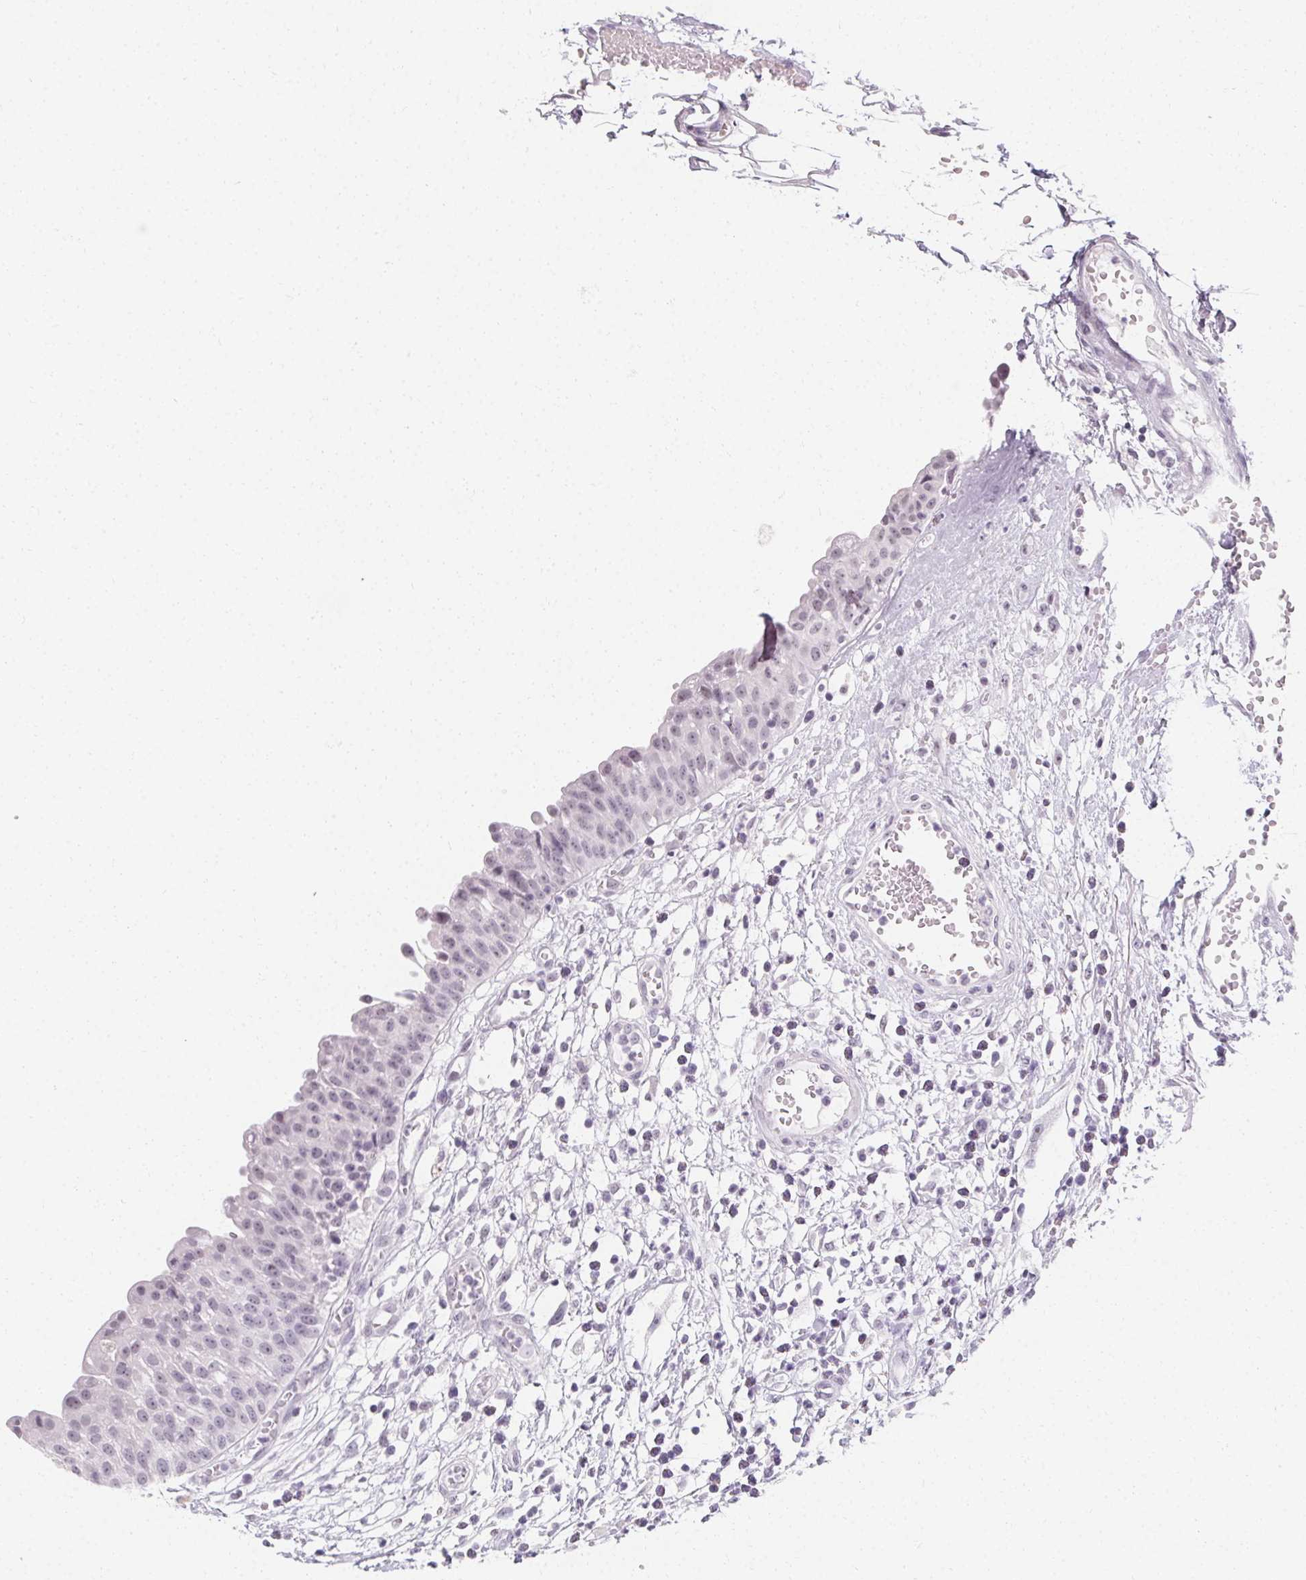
{"staining": {"intensity": "negative", "quantity": "none", "location": "none"}, "tissue": "urinary bladder", "cell_type": "Urothelial cells", "image_type": "normal", "snomed": [{"axis": "morphology", "description": "Normal tissue, NOS"}, {"axis": "topography", "description": "Urinary bladder"}], "caption": "Urothelial cells are negative for protein expression in benign human urinary bladder. The staining is performed using DAB (3,3'-diaminobenzidine) brown chromogen with nuclei counter-stained in using hematoxylin.", "gene": "SYNPR", "patient": {"sex": "male", "age": 64}}